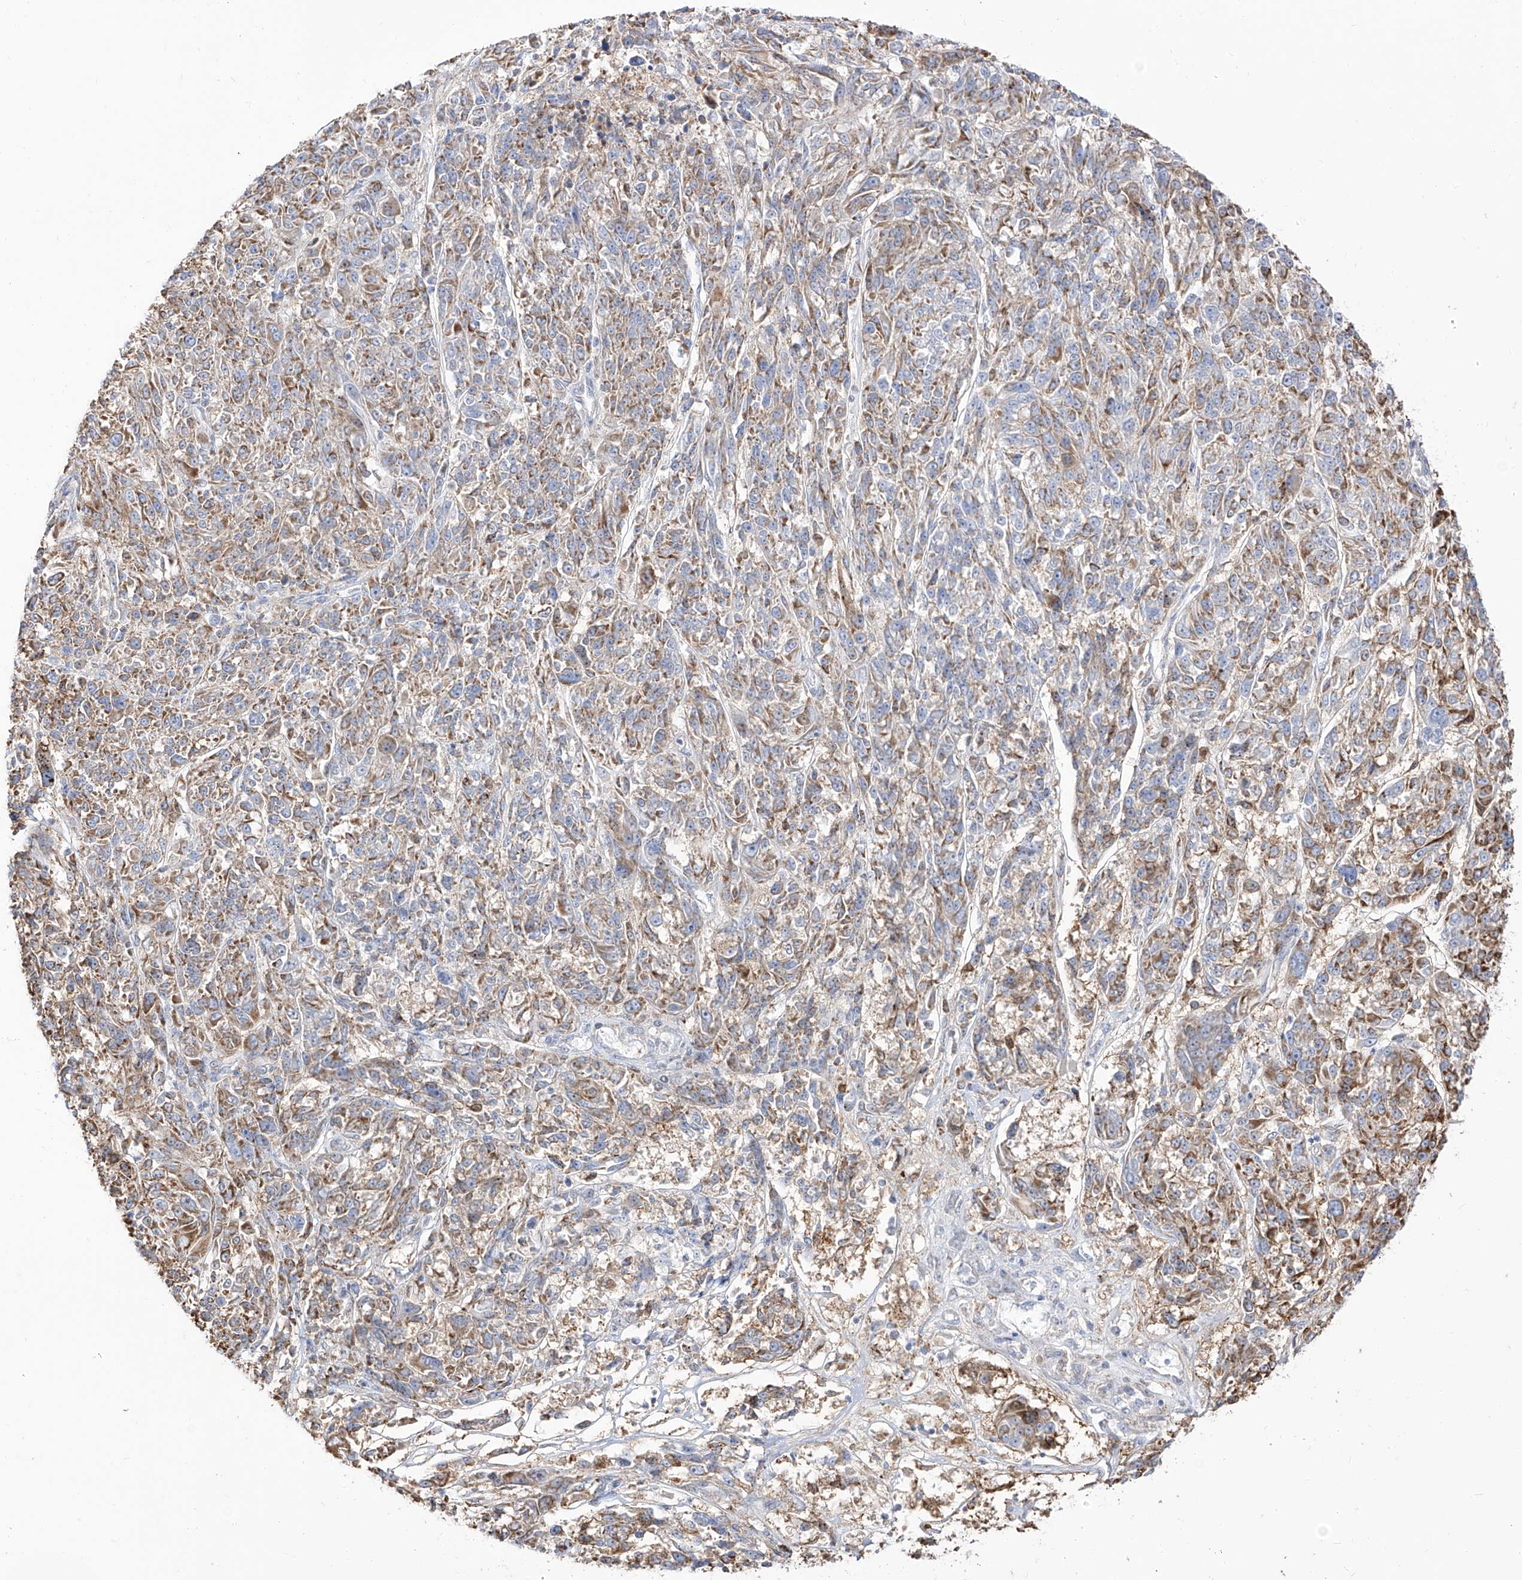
{"staining": {"intensity": "weak", "quantity": ">75%", "location": "cytoplasmic/membranous"}, "tissue": "melanoma", "cell_type": "Tumor cells", "image_type": "cancer", "snomed": [{"axis": "morphology", "description": "Malignant melanoma, NOS"}, {"axis": "topography", "description": "Skin"}], "caption": "Human melanoma stained with a brown dye displays weak cytoplasmic/membranous positive positivity in approximately >75% of tumor cells.", "gene": "ZGRF1", "patient": {"sex": "male", "age": 53}}